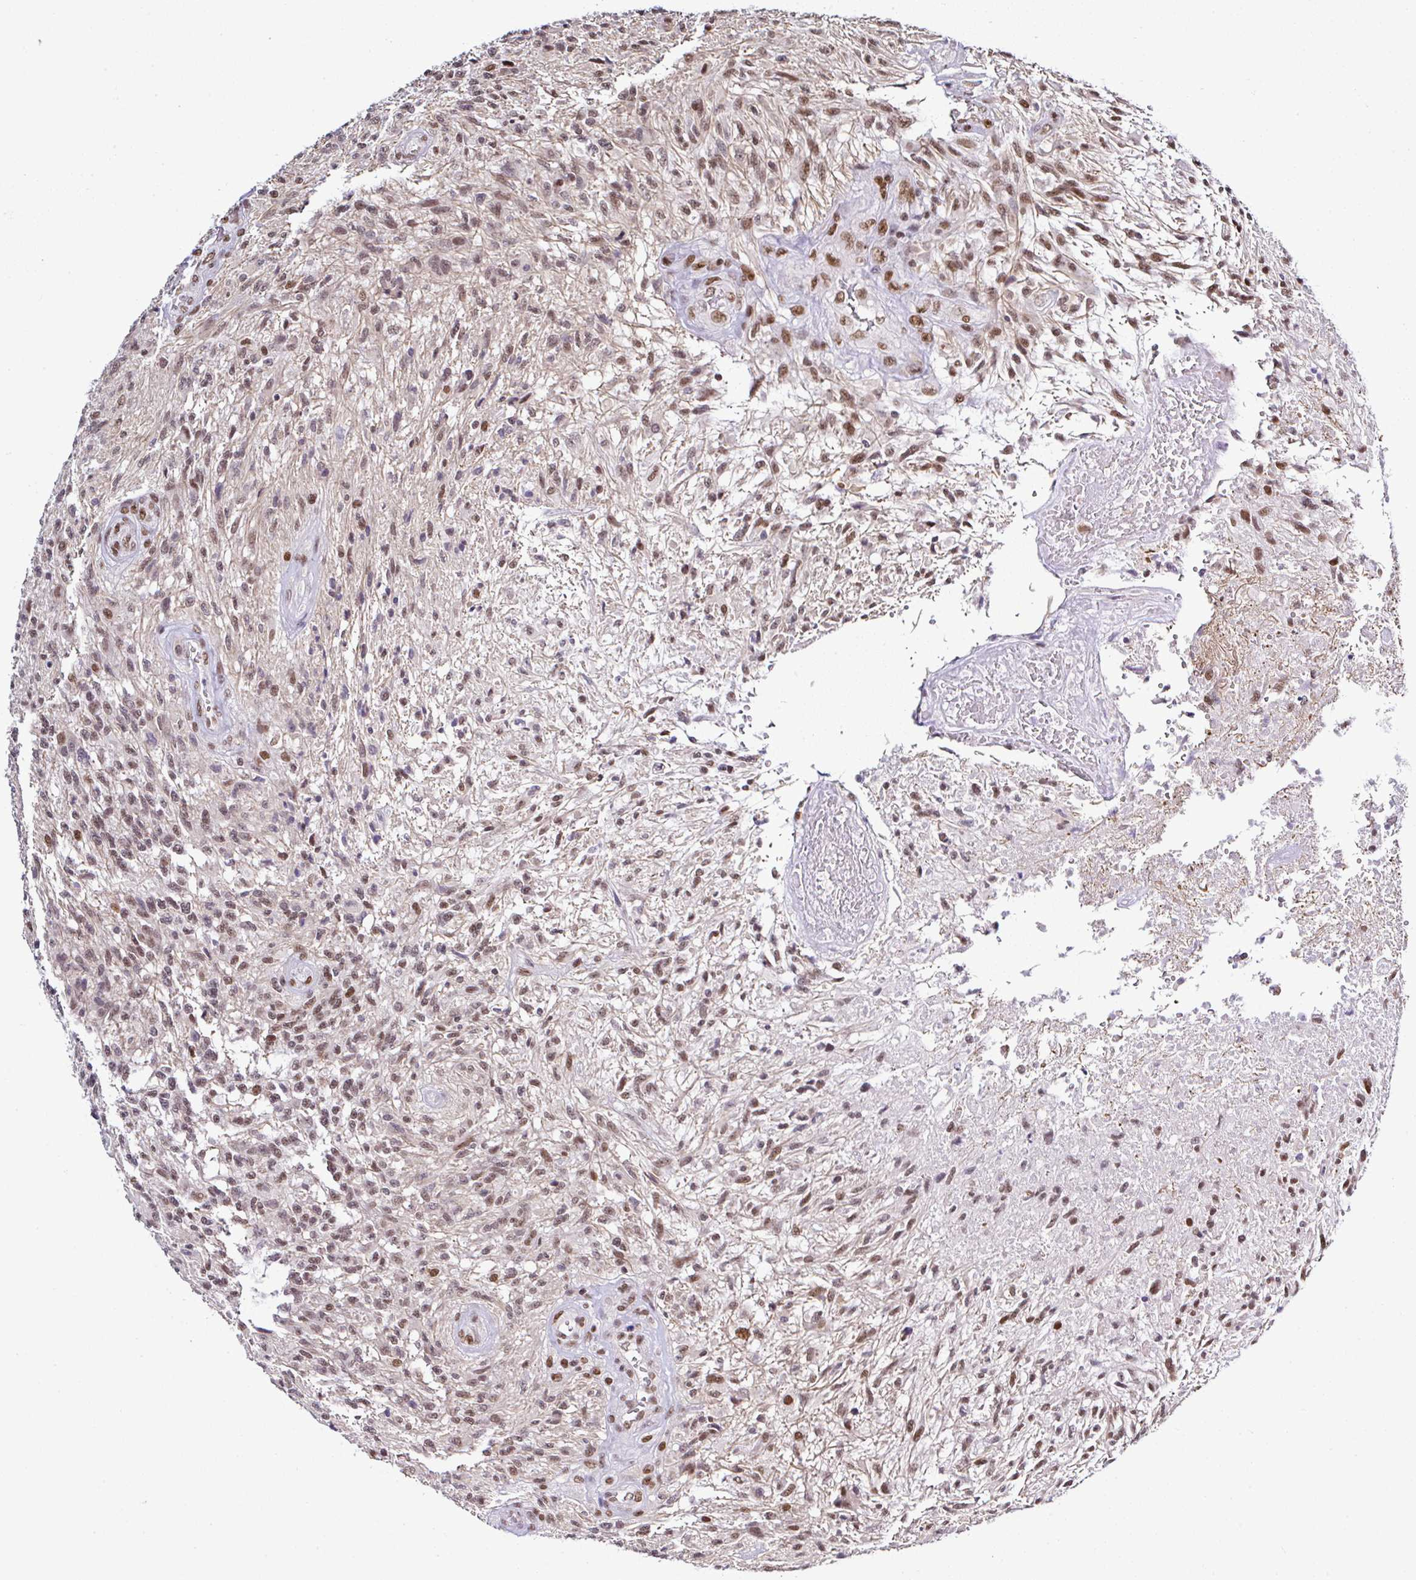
{"staining": {"intensity": "moderate", "quantity": ">75%", "location": "nuclear"}, "tissue": "glioma", "cell_type": "Tumor cells", "image_type": "cancer", "snomed": [{"axis": "morphology", "description": "Glioma, malignant, High grade"}, {"axis": "topography", "description": "Brain"}], "caption": "This histopathology image reveals glioma stained with immunohistochemistry (IHC) to label a protein in brown. The nuclear of tumor cells show moderate positivity for the protein. Nuclei are counter-stained blue.", "gene": "DR1", "patient": {"sex": "male", "age": 56}}